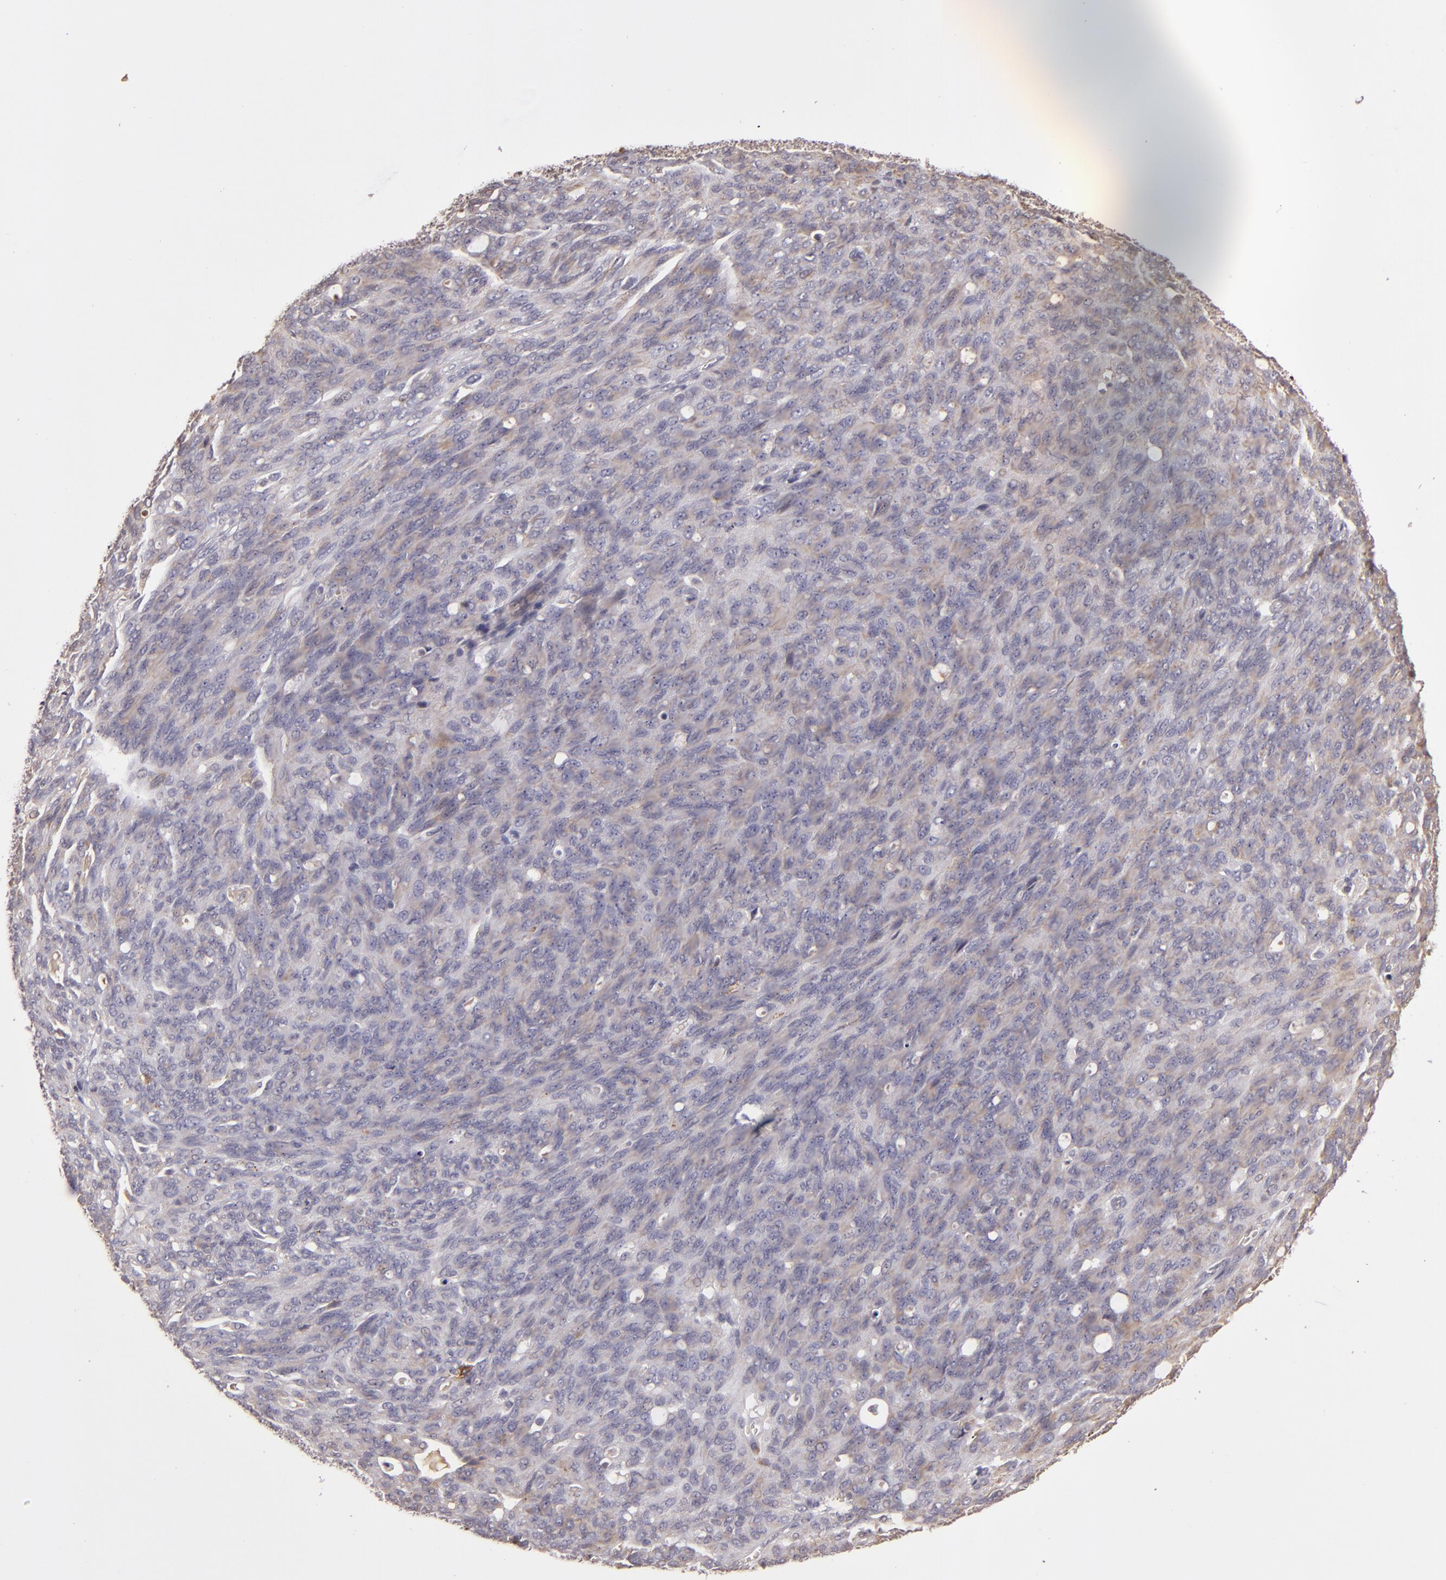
{"staining": {"intensity": "negative", "quantity": "none", "location": "none"}, "tissue": "ovarian cancer", "cell_type": "Tumor cells", "image_type": "cancer", "snomed": [{"axis": "morphology", "description": "Carcinoma, endometroid"}, {"axis": "topography", "description": "Ovary"}], "caption": "IHC photomicrograph of neoplastic tissue: endometroid carcinoma (ovarian) stained with DAB (3,3'-diaminobenzidine) shows no significant protein expression in tumor cells. (DAB (3,3'-diaminobenzidine) immunohistochemistry, high magnification).", "gene": "ABL1", "patient": {"sex": "female", "age": 60}}